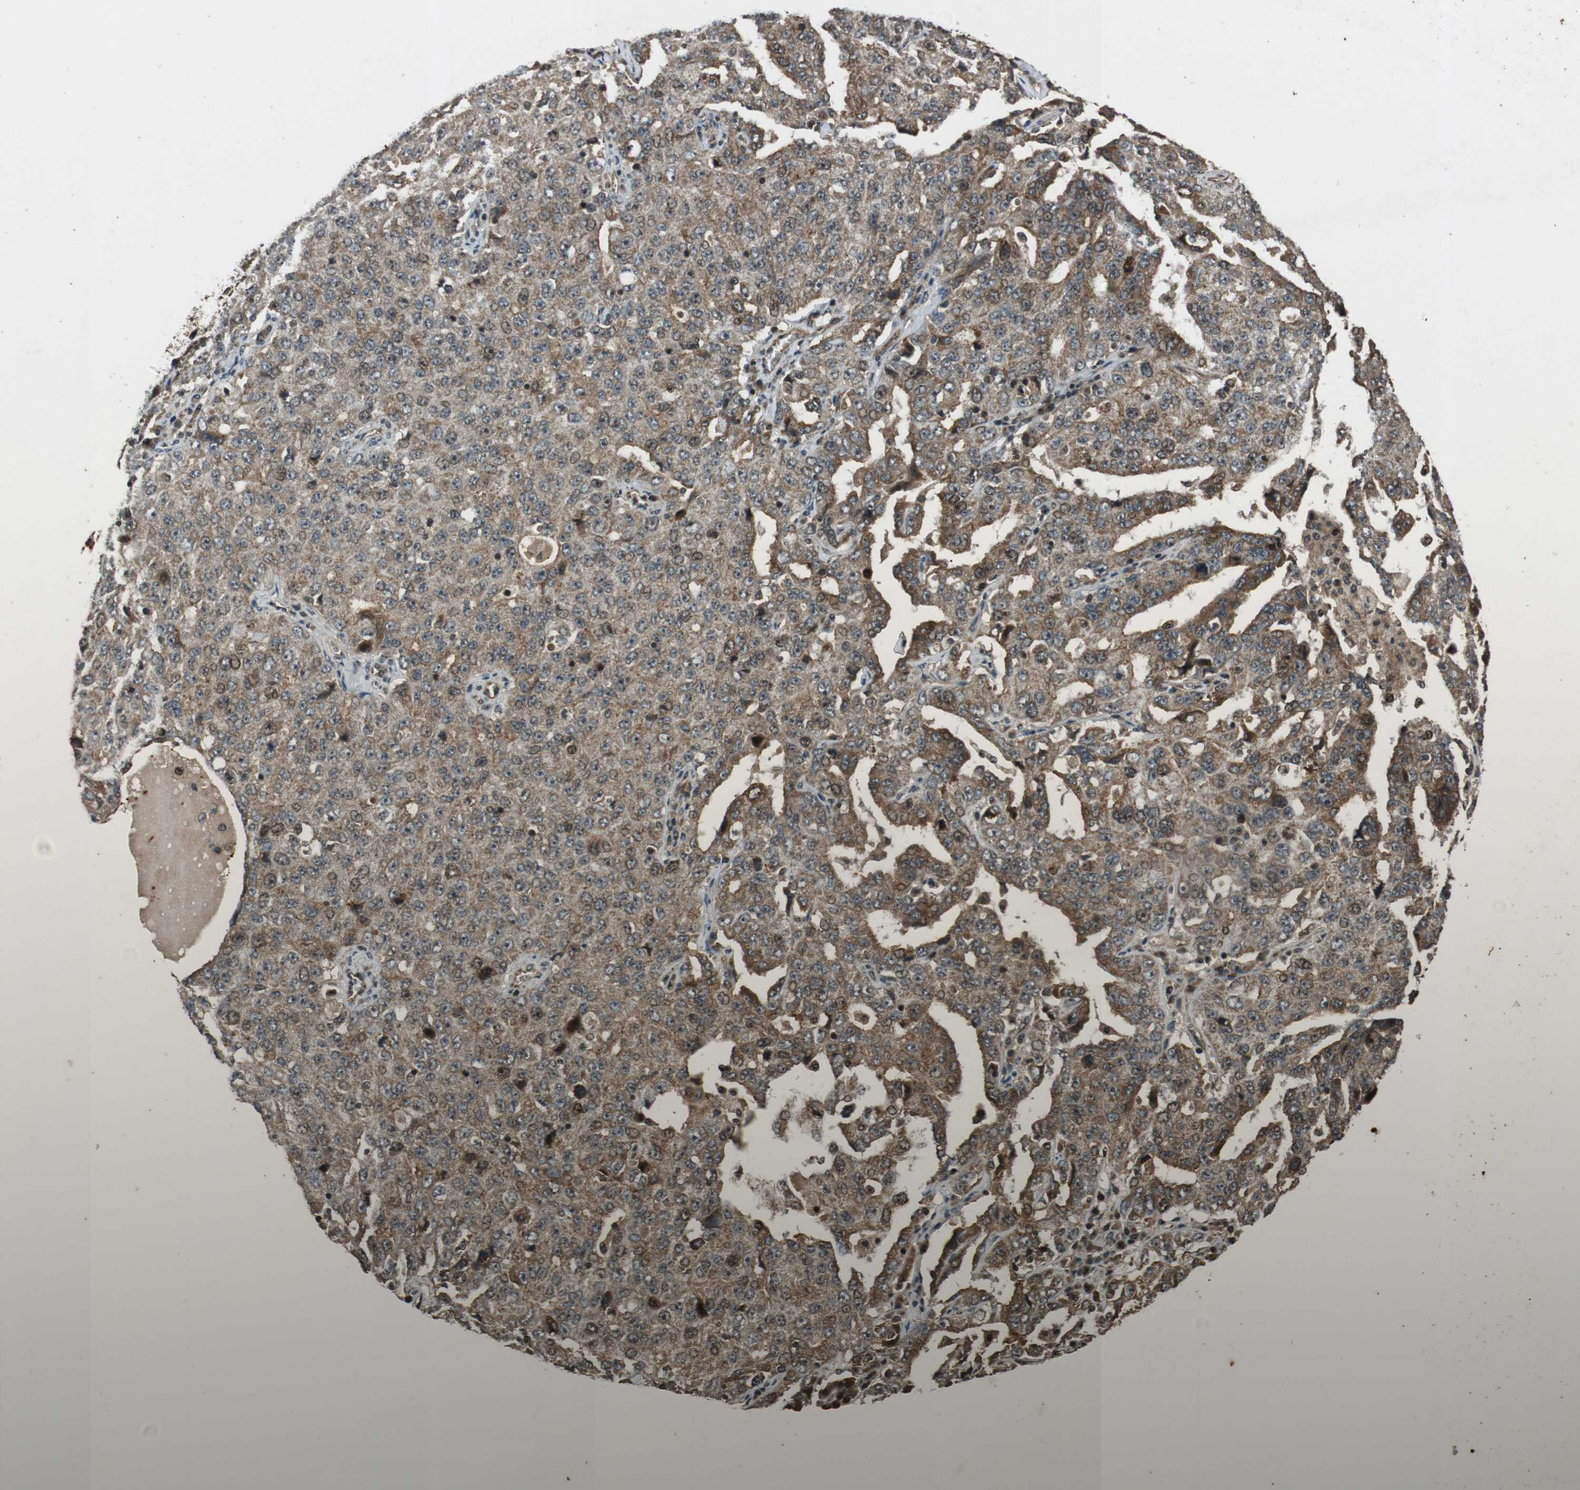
{"staining": {"intensity": "moderate", "quantity": ">75%", "location": "cytoplasmic/membranous"}, "tissue": "ovarian cancer", "cell_type": "Tumor cells", "image_type": "cancer", "snomed": [{"axis": "morphology", "description": "Carcinoma, endometroid"}, {"axis": "topography", "description": "Ovary"}], "caption": "Immunohistochemistry histopathology image of ovarian endometroid carcinoma stained for a protein (brown), which displays medium levels of moderate cytoplasmic/membranous expression in approximately >75% of tumor cells.", "gene": "PLK2", "patient": {"sex": "female", "age": 62}}